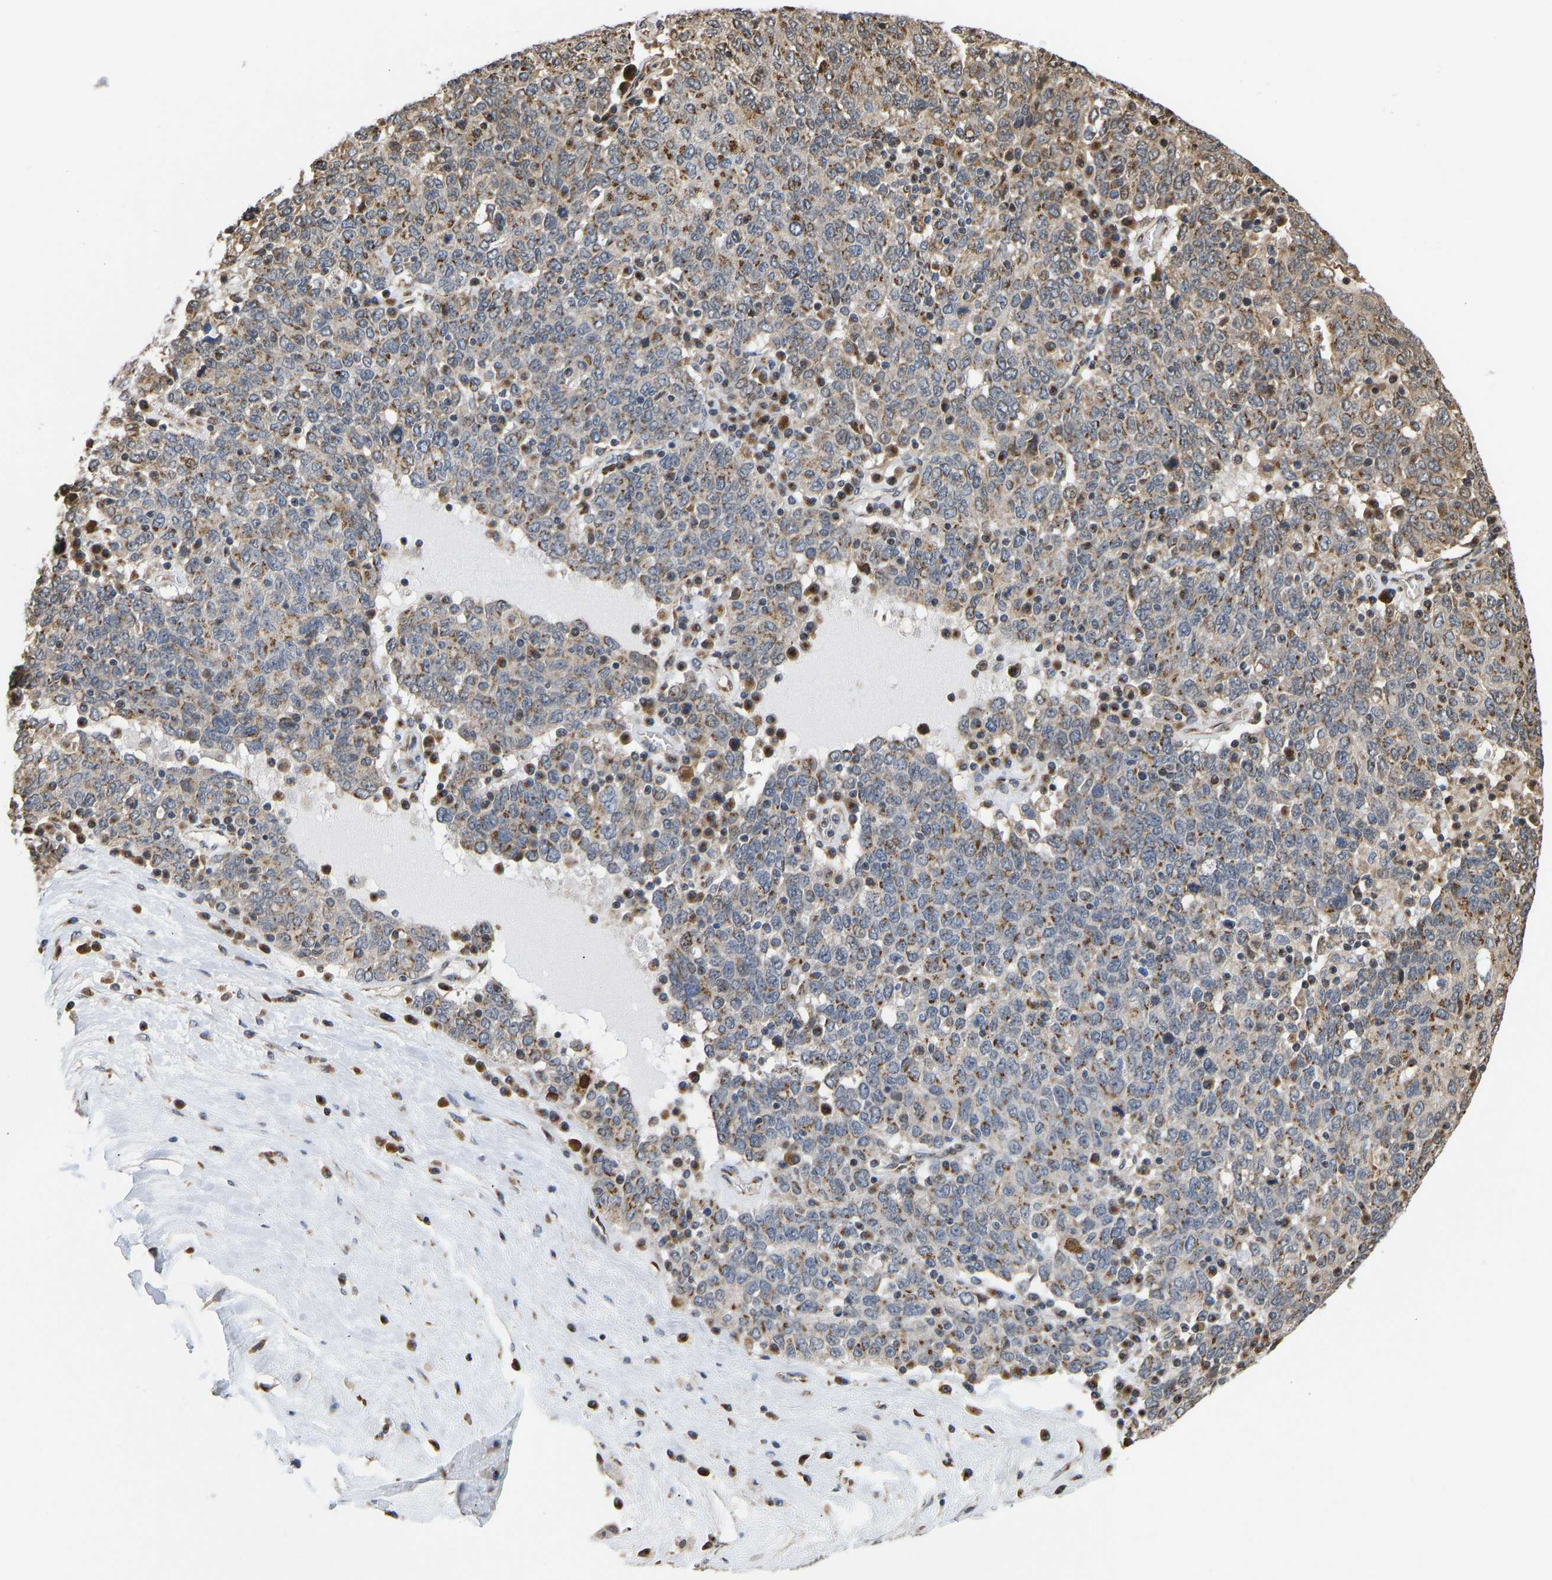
{"staining": {"intensity": "moderate", "quantity": ">75%", "location": "cytoplasmic/membranous"}, "tissue": "ovarian cancer", "cell_type": "Tumor cells", "image_type": "cancer", "snomed": [{"axis": "morphology", "description": "Carcinoma, endometroid"}, {"axis": "topography", "description": "Ovary"}], "caption": "Ovarian cancer (endometroid carcinoma) tissue exhibits moderate cytoplasmic/membranous staining in about >75% of tumor cells, visualized by immunohistochemistry.", "gene": "YIPF4", "patient": {"sex": "female", "age": 62}}